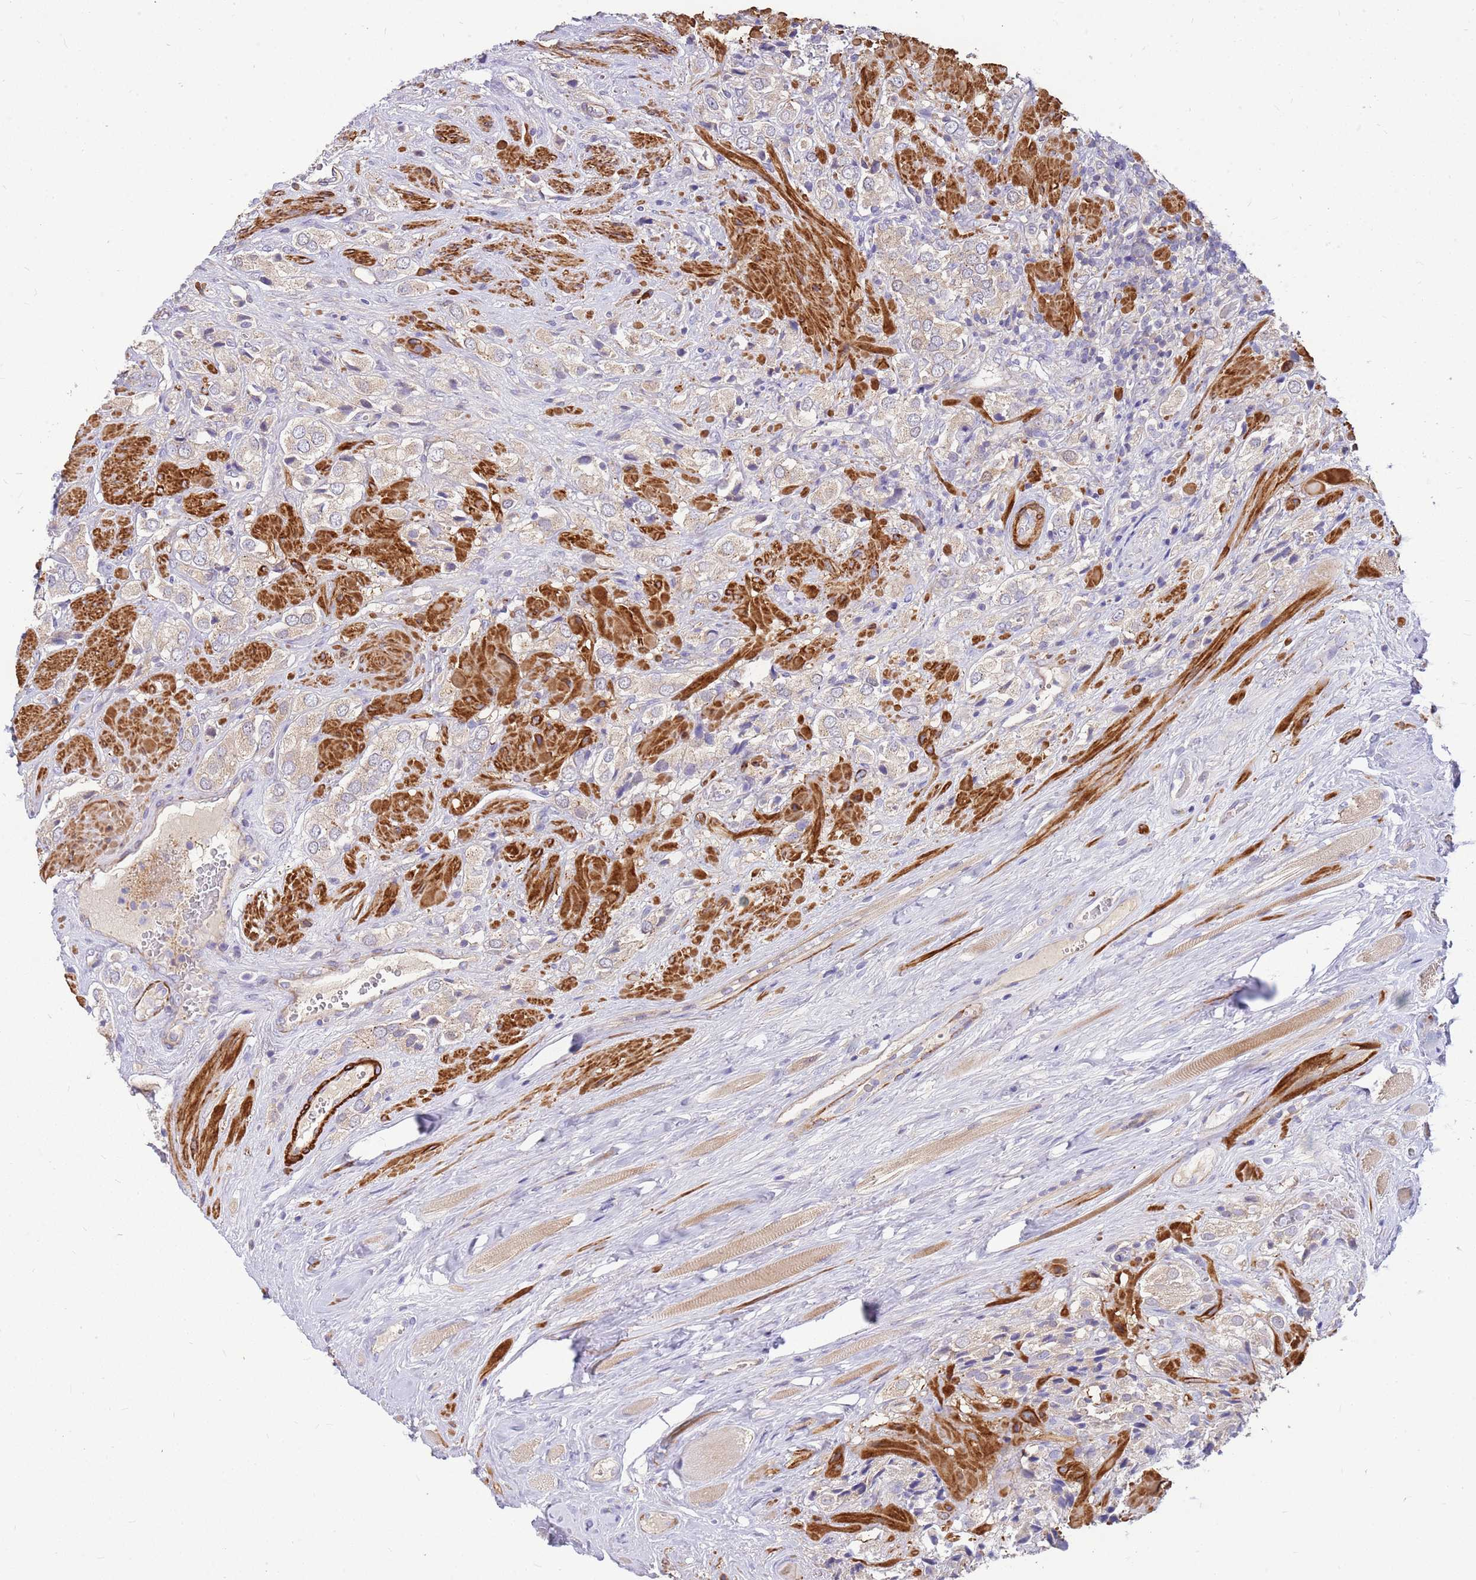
{"staining": {"intensity": "weak", "quantity": ">75%", "location": "cytoplasmic/membranous"}, "tissue": "prostate cancer", "cell_type": "Tumor cells", "image_type": "cancer", "snomed": [{"axis": "morphology", "description": "Adenocarcinoma, High grade"}, {"axis": "topography", "description": "Prostate and seminal vesicle, NOS"}], "caption": "A brown stain highlights weak cytoplasmic/membranous positivity of a protein in human high-grade adenocarcinoma (prostate) tumor cells.", "gene": "MVD", "patient": {"sex": "male", "age": 64}}